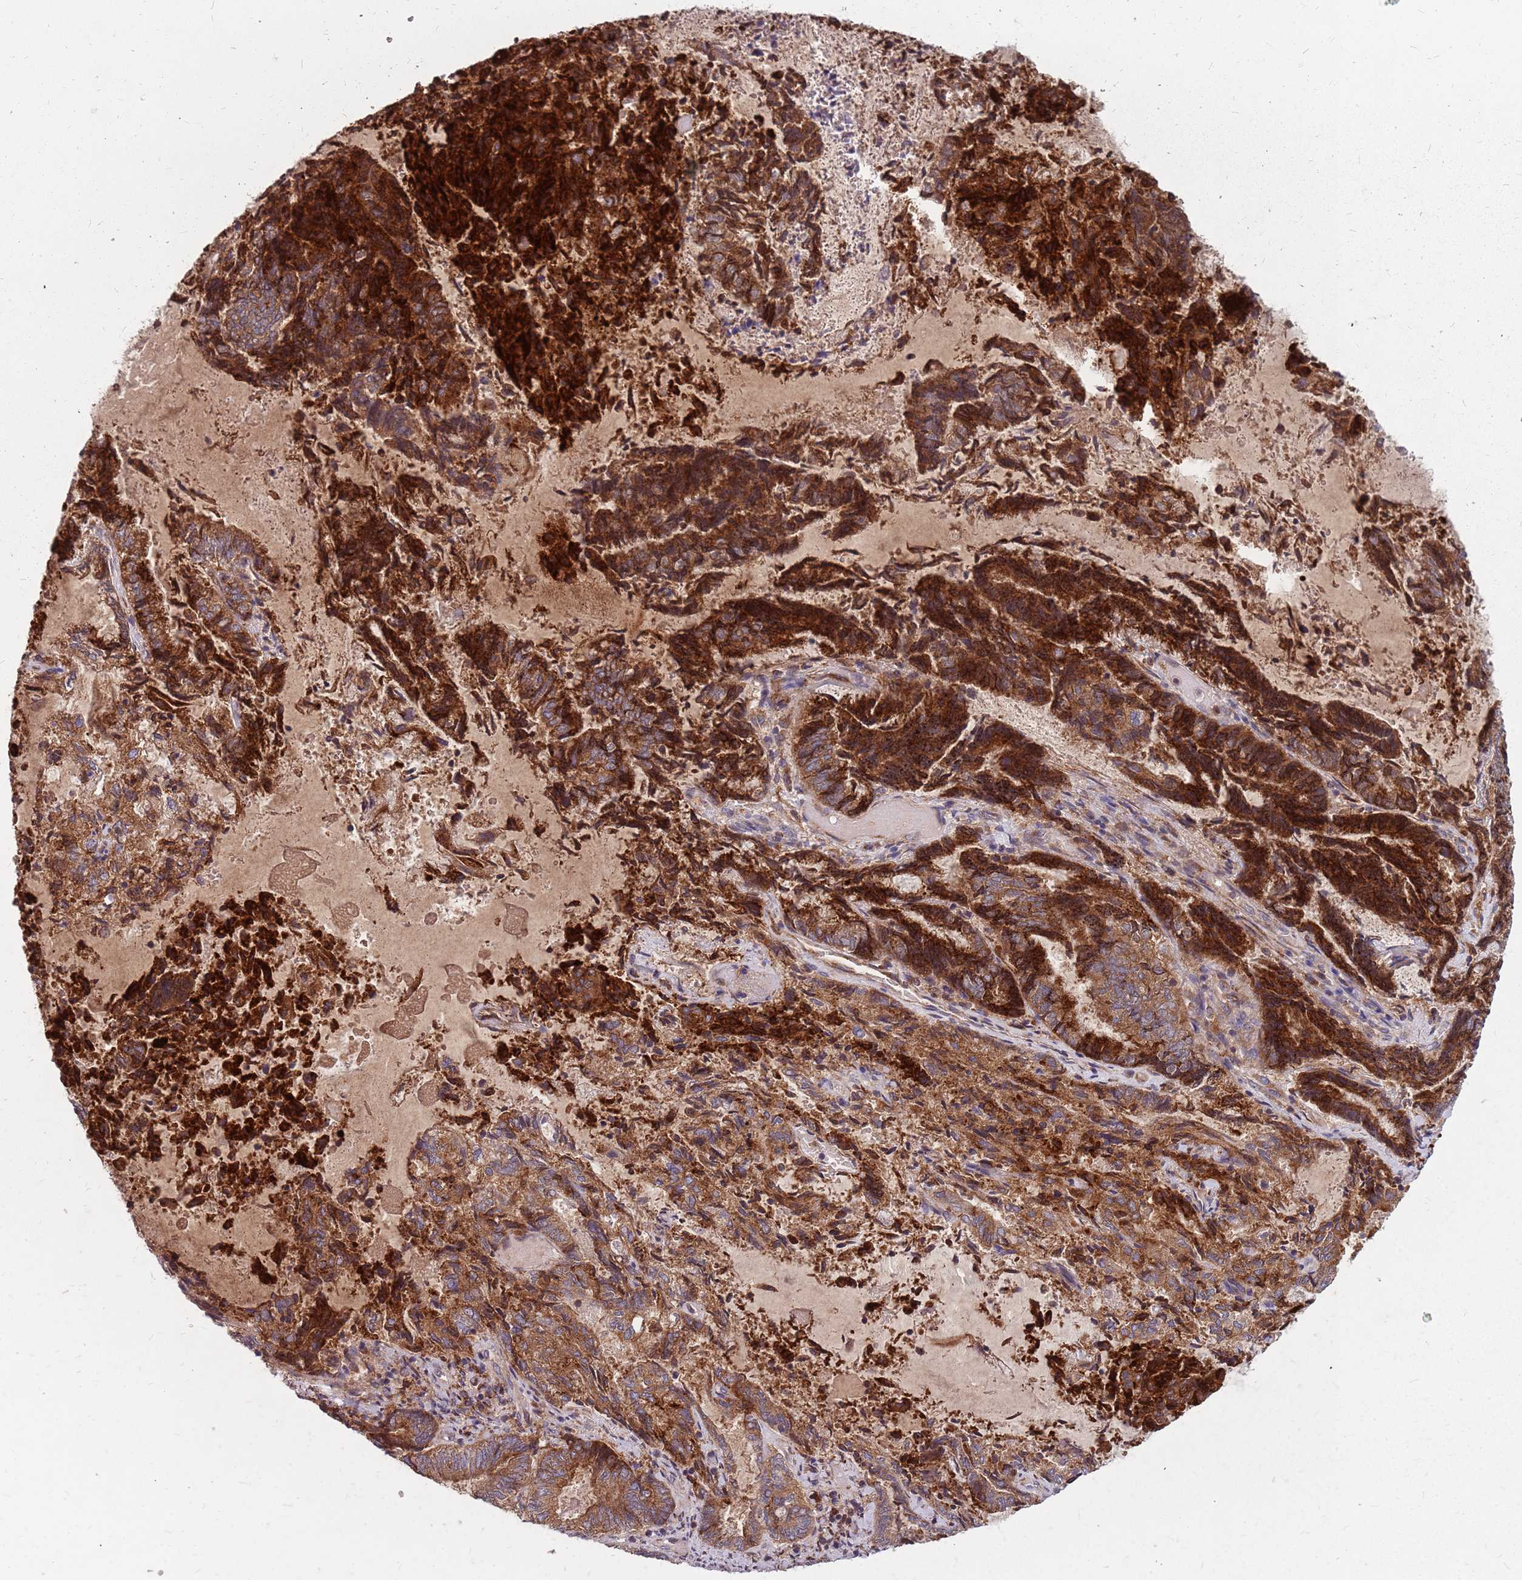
{"staining": {"intensity": "strong", "quantity": ">75%", "location": "cytoplasmic/membranous"}, "tissue": "endometrial cancer", "cell_type": "Tumor cells", "image_type": "cancer", "snomed": [{"axis": "morphology", "description": "Adenocarcinoma, NOS"}, {"axis": "topography", "description": "Endometrium"}], "caption": "The image displays a brown stain indicating the presence of a protein in the cytoplasmic/membranous of tumor cells in adenocarcinoma (endometrial).", "gene": "NME4", "patient": {"sex": "female", "age": 80}}